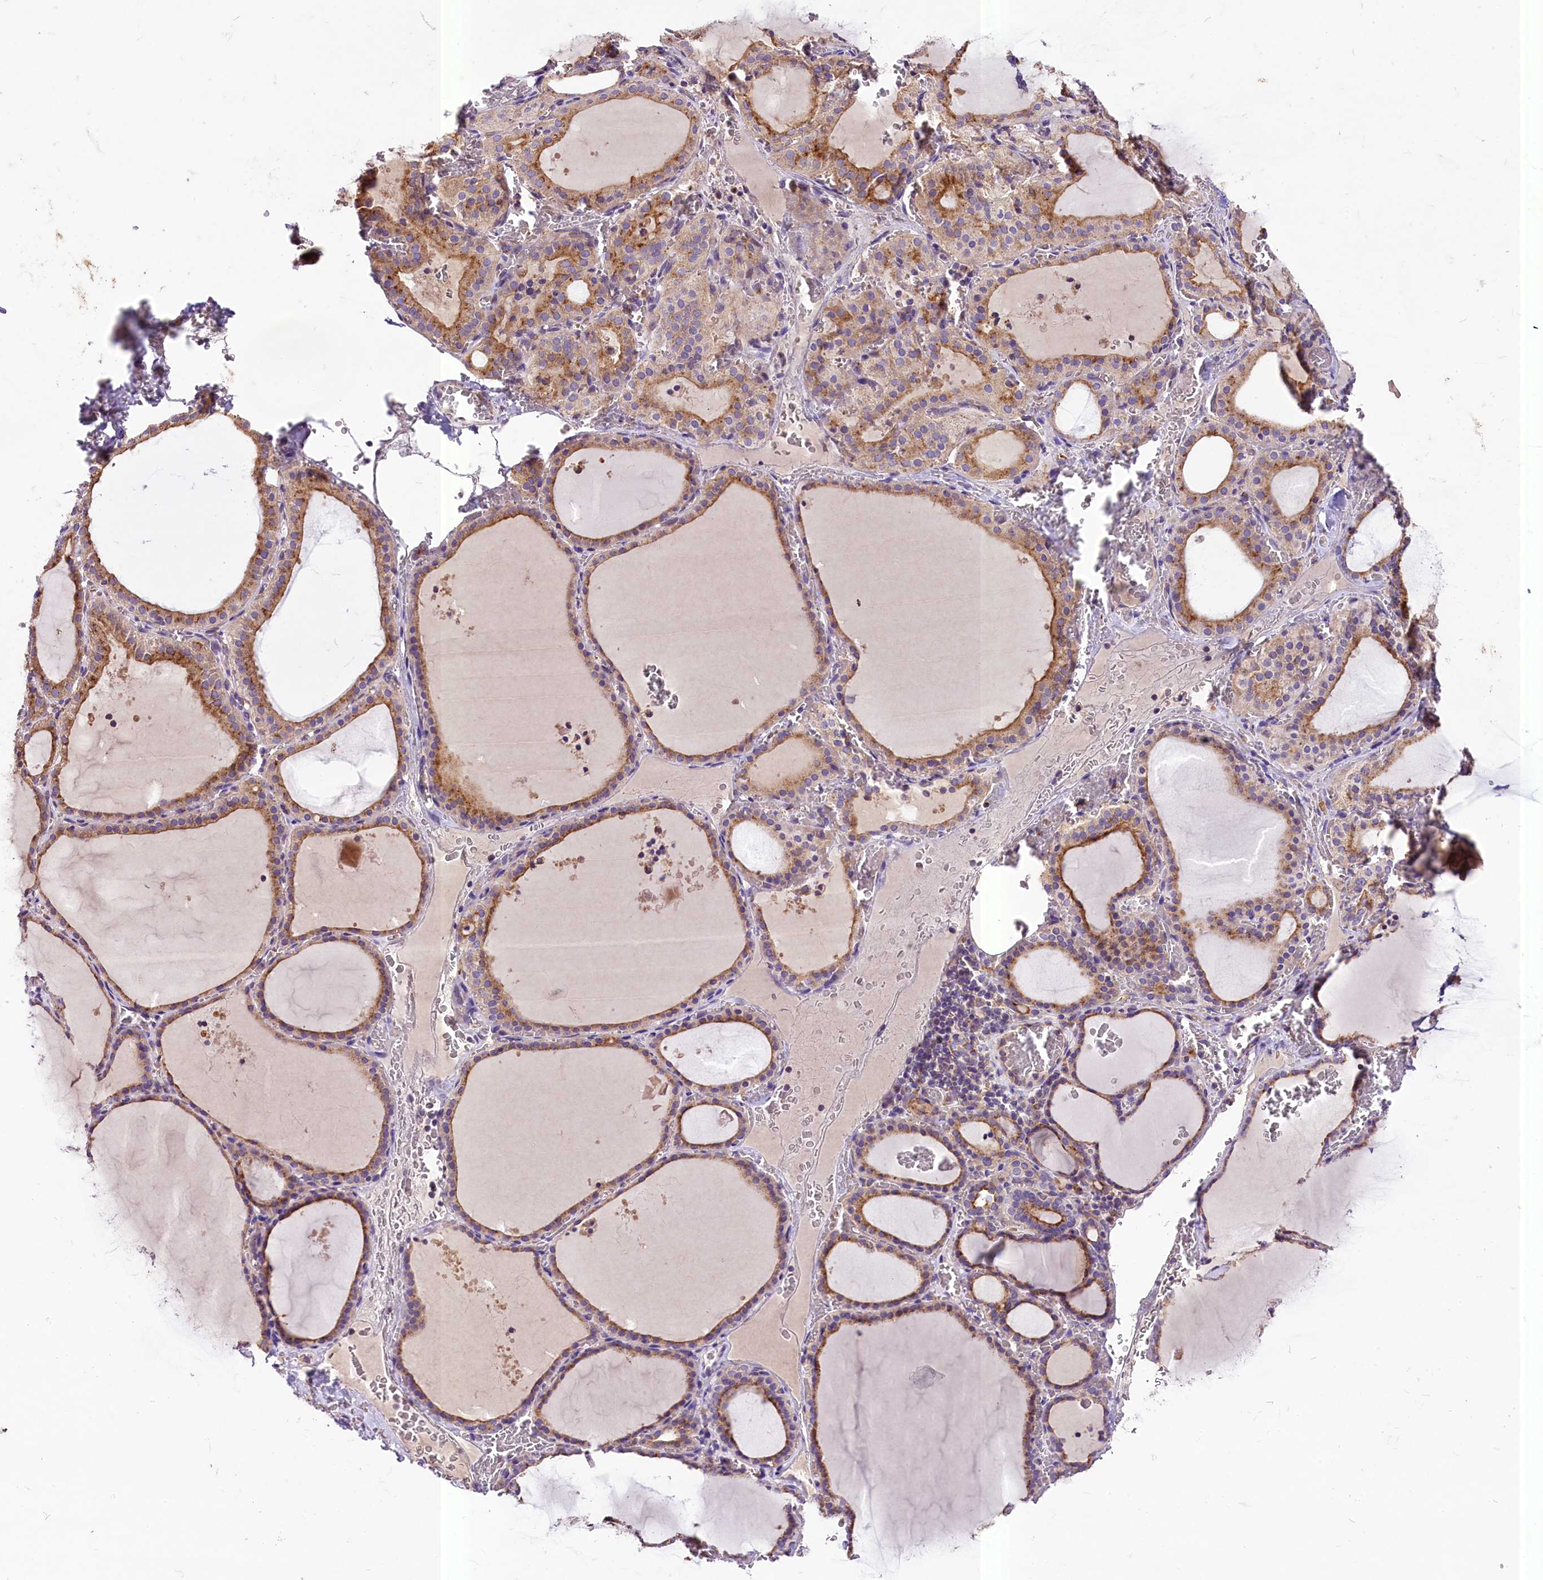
{"staining": {"intensity": "moderate", "quantity": ">75%", "location": "cytoplasmic/membranous"}, "tissue": "thyroid gland", "cell_type": "Glandular cells", "image_type": "normal", "snomed": [{"axis": "morphology", "description": "Normal tissue, NOS"}, {"axis": "topography", "description": "Thyroid gland"}], "caption": "Brown immunohistochemical staining in benign human thyroid gland reveals moderate cytoplasmic/membranous positivity in about >75% of glandular cells.", "gene": "PEMT", "patient": {"sex": "female", "age": 39}}